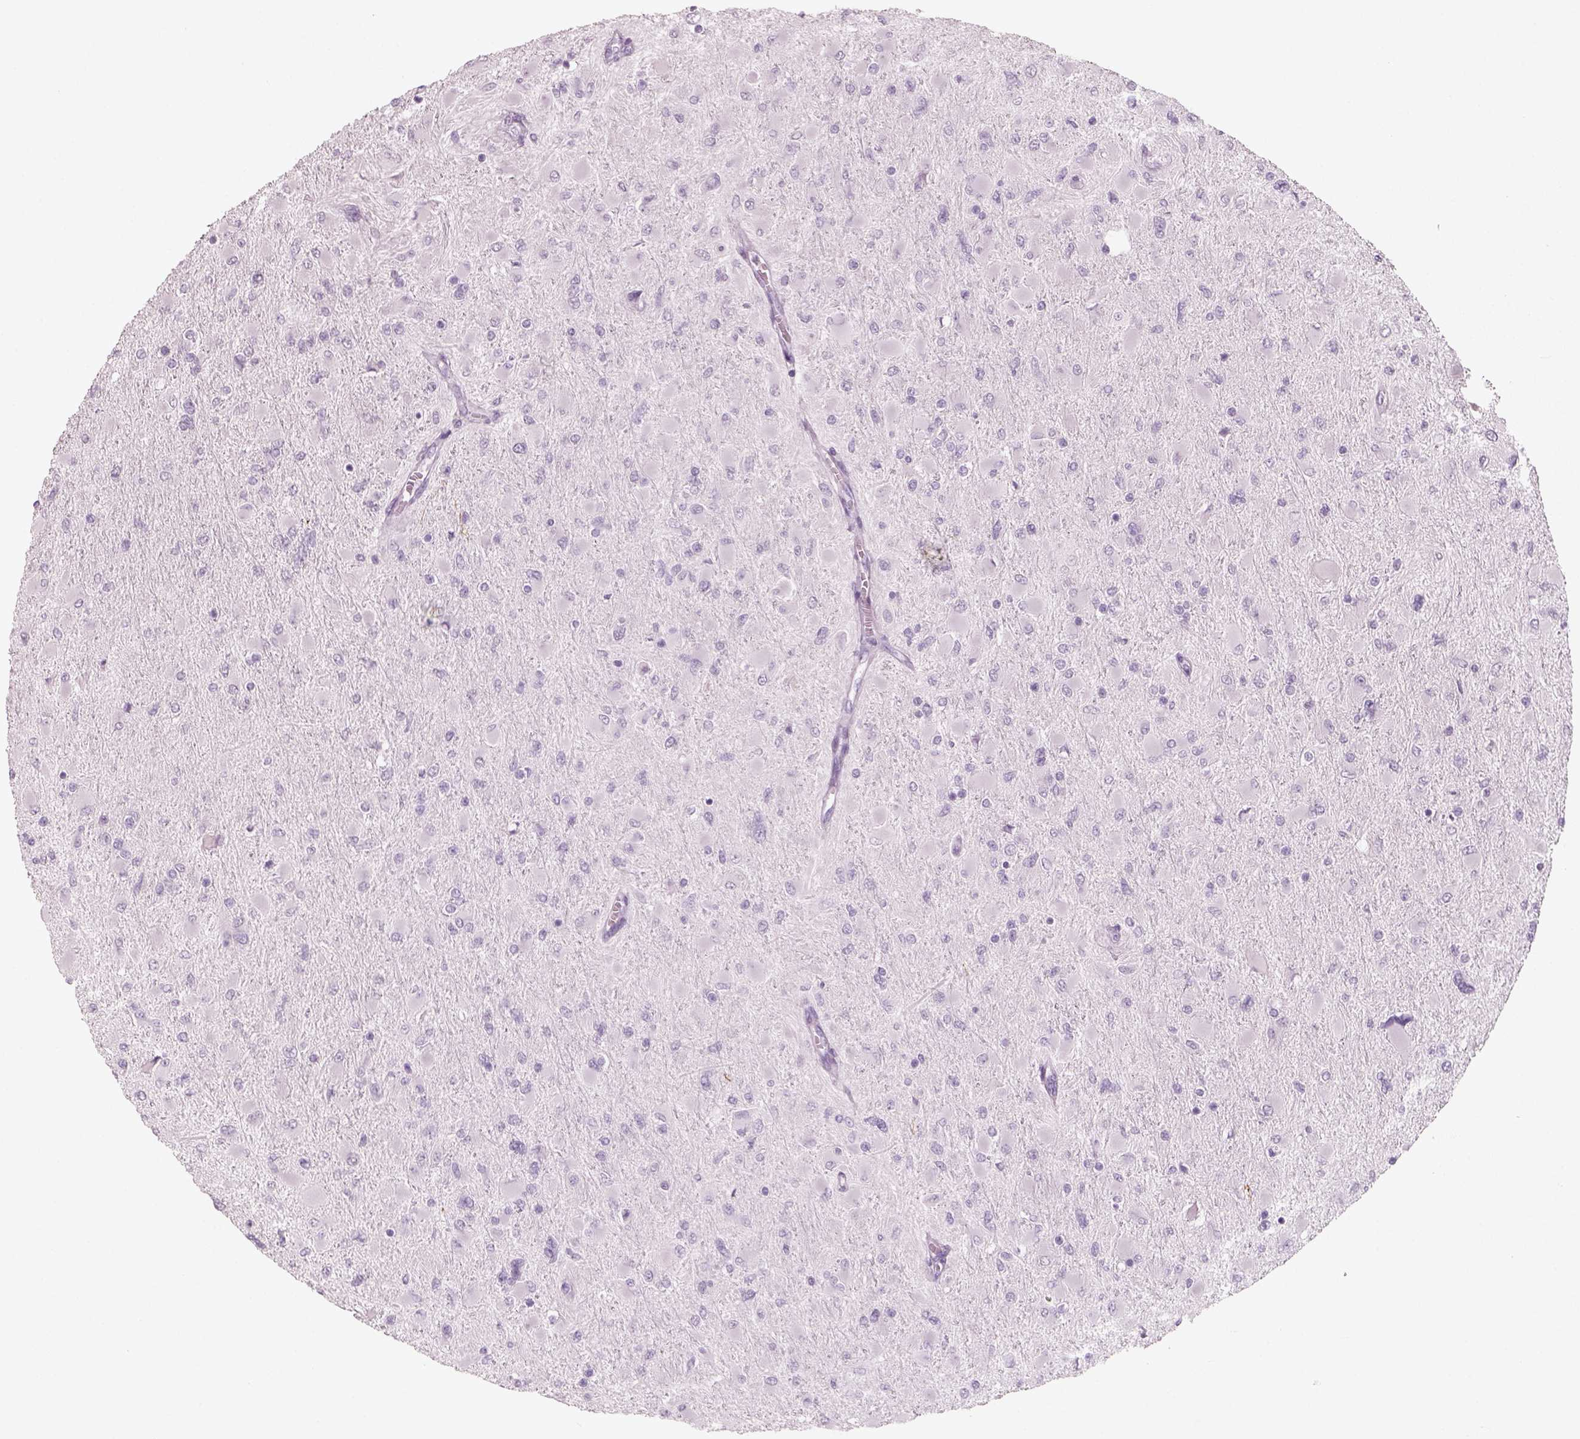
{"staining": {"intensity": "negative", "quantity": "none", "location": "none"}, "tissue": "glioma", "cell_type": "Tumor cells", "image_type": "cancer", "snomed": [{"axis": "morphology", "description": "Glioma, malignant, High grade"}, {"axis": "topography", "description": "Cerebral cortex"}], "caption": "The immunohistochemistry (IHC) image has no significant staining in tumor cells of malignant glioma (high-grade) tissue.", "gene": "SLC6A2", "patient": {"sex": "female", "age": 36}}